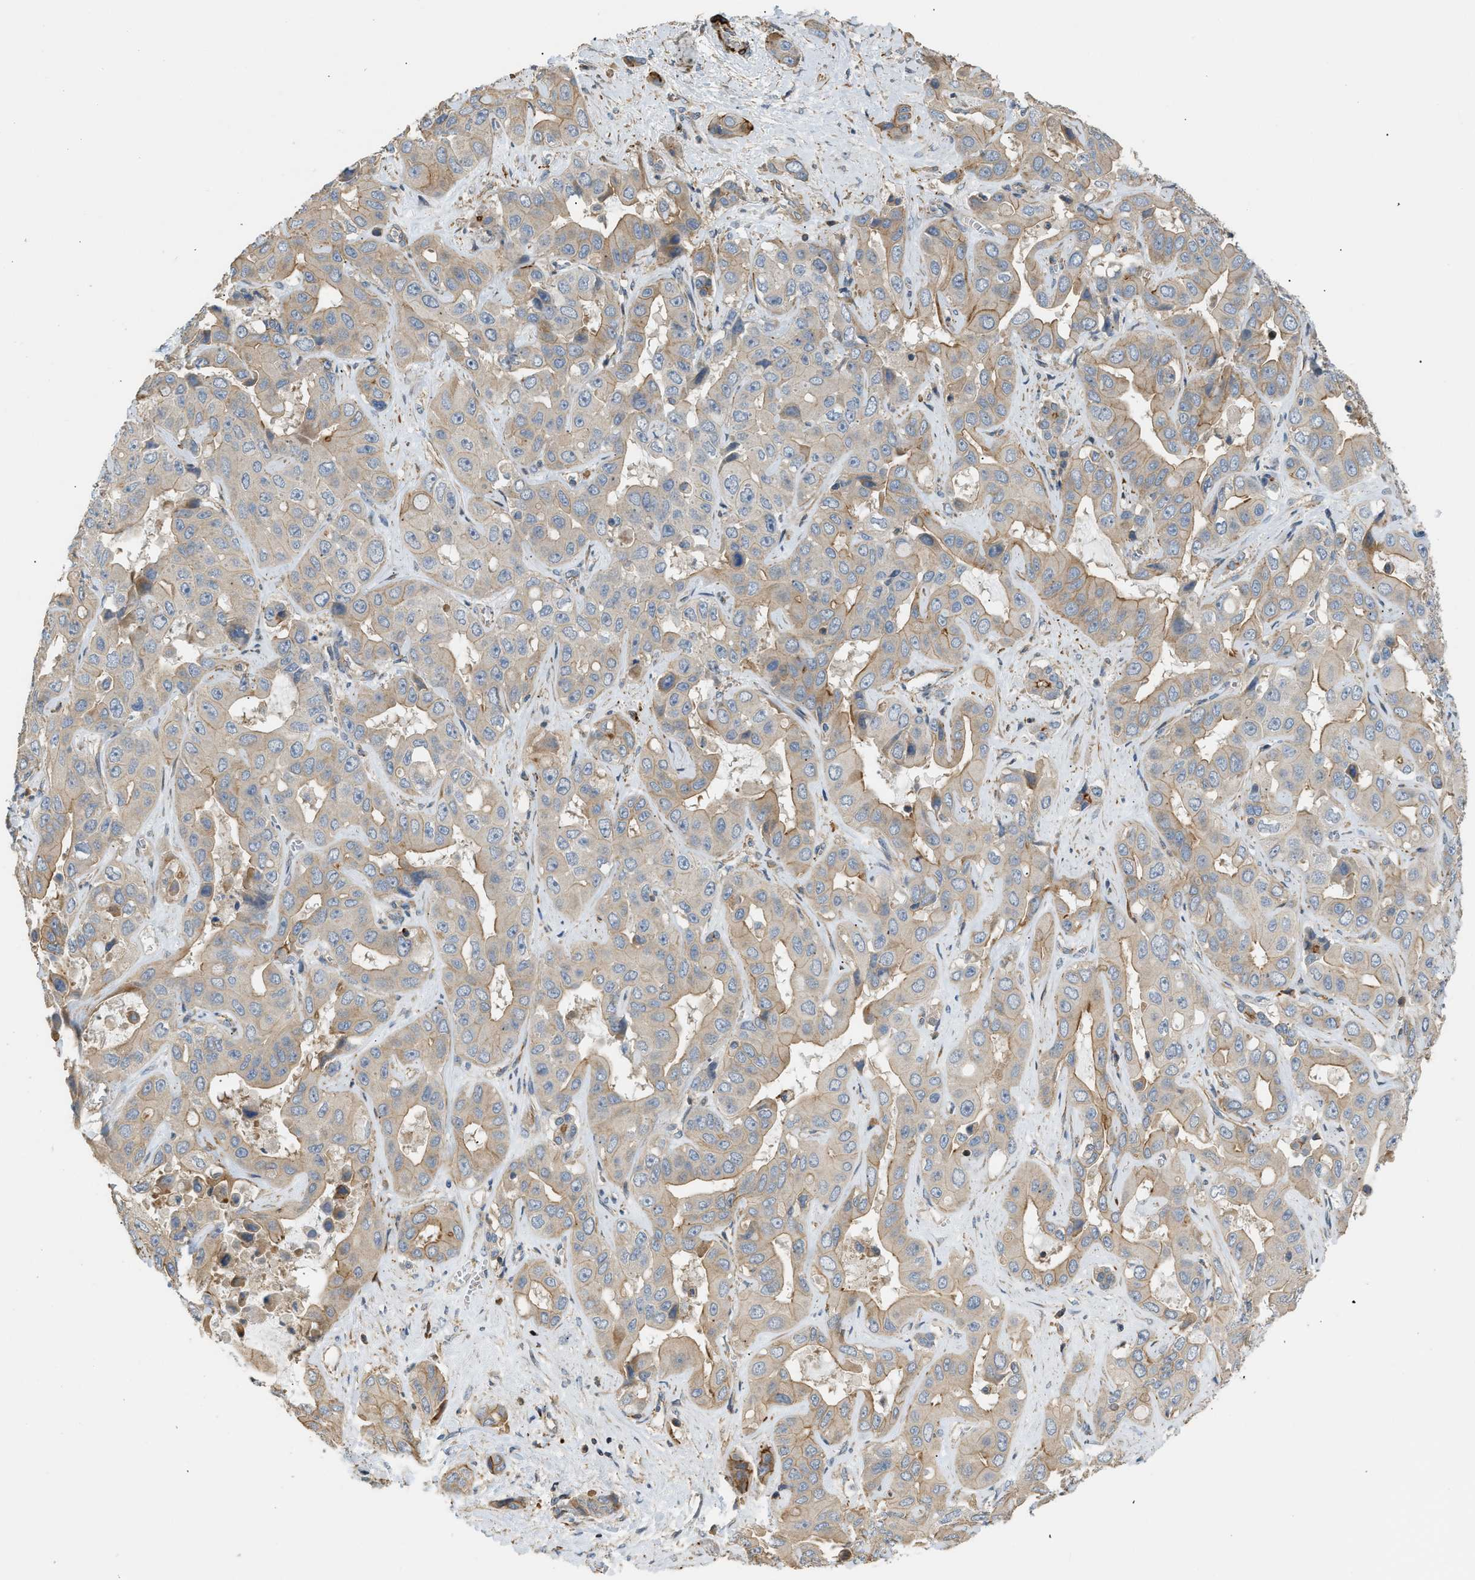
{"staining": {"intensity": "moderate", "quantity": "25%-75%", "location": "cytoplasmic/membranous"}, "tissue": "liver cancer", "cell_type": "Tumor cells", "image_type": "cancer", "snomed": [{"axis": "morphology", "description": "Cholangiocarcinoma"}, {"axis": "topography", "description": "Liver"}], "caption": "Liver cancer stained with IHC demonstrates moderate cytoplasmic/membranous expression in approximately 25%-75% of tumor cells.", "gene": "BTN3A2", "patient": {"sex": "female", "age": 52}}